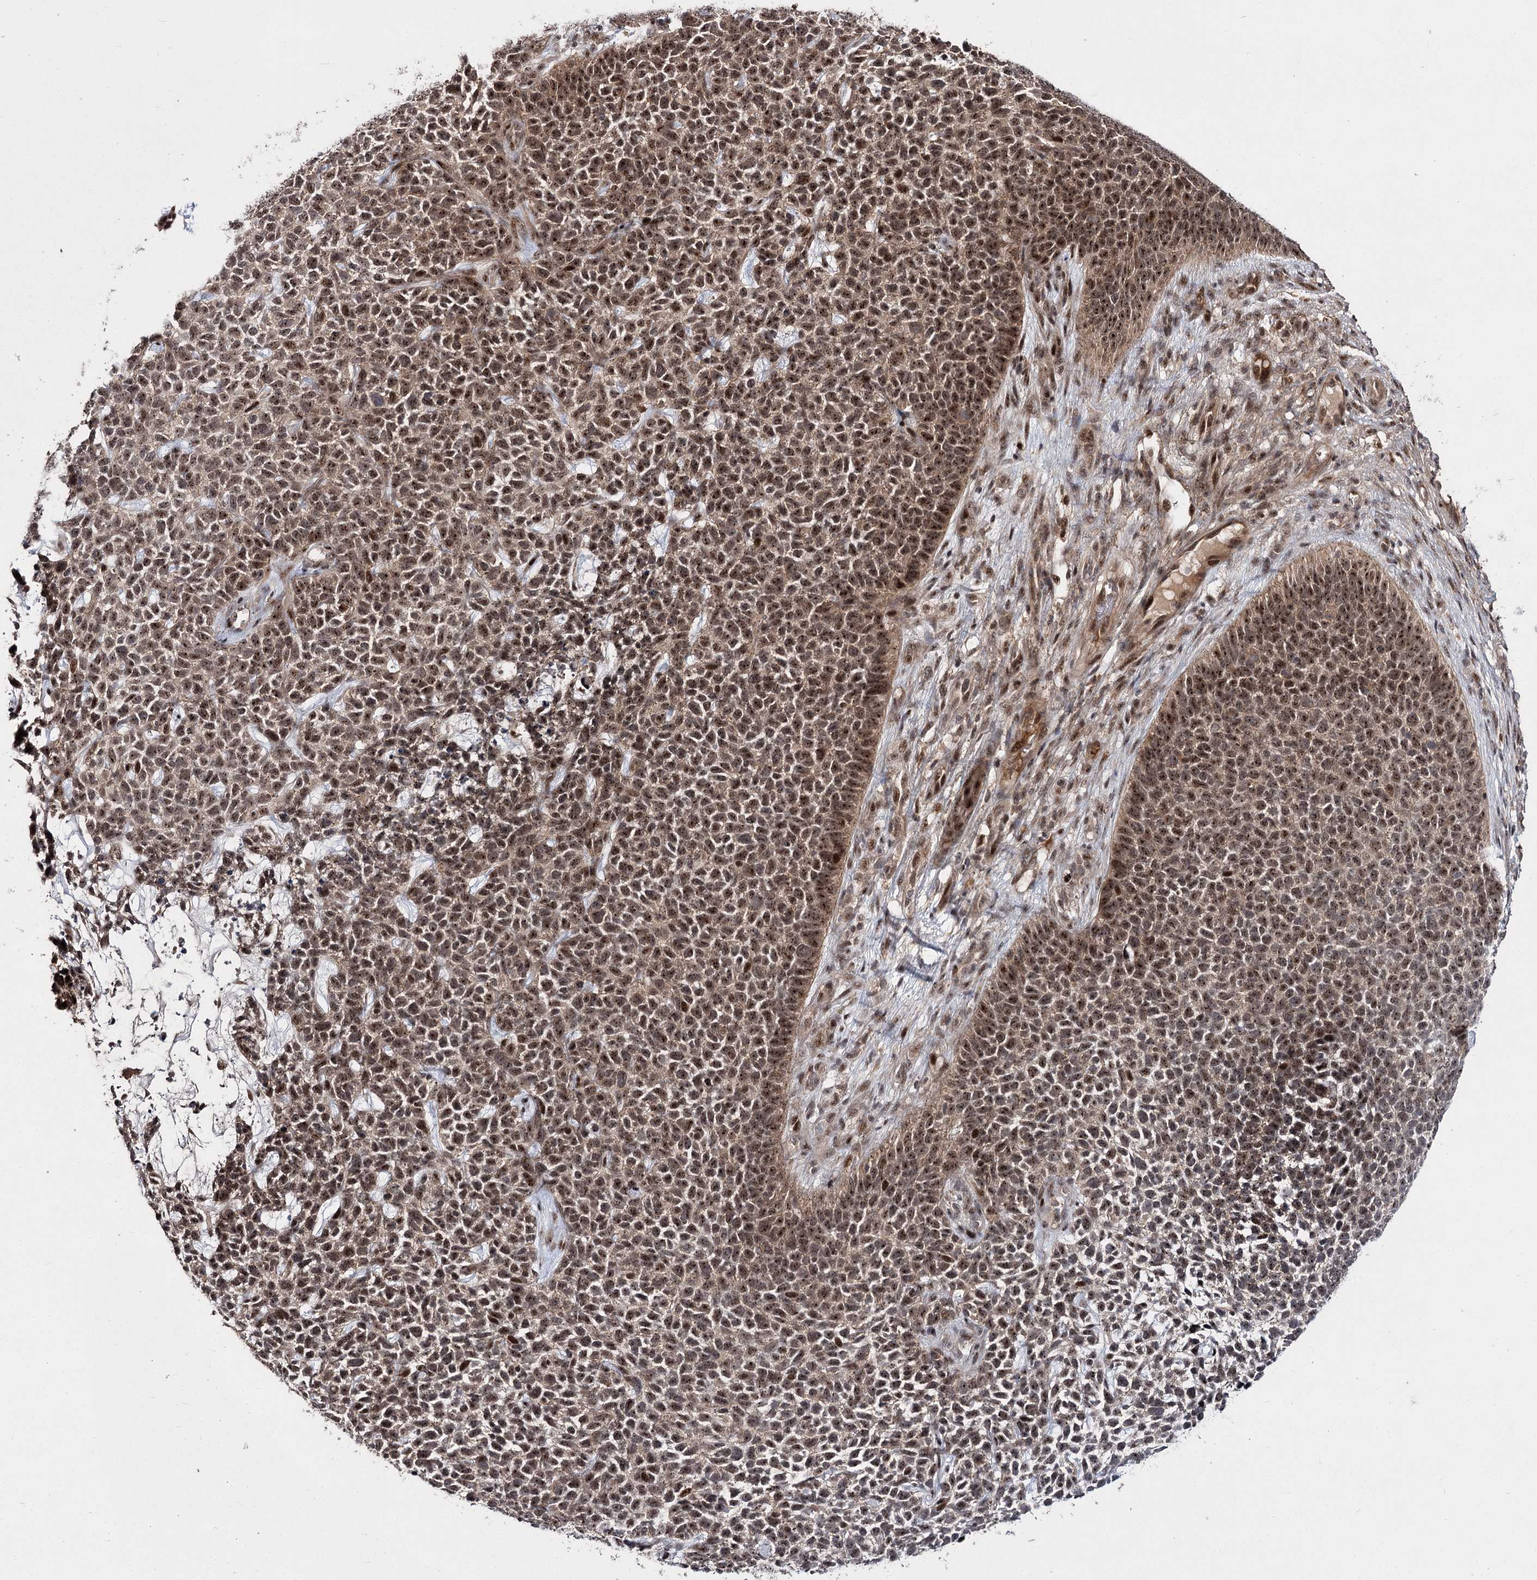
{"staining": {"intensity": "moderate", "quantity": ">75%", "location": "nuclear"}, "tissue": "skin cancer", "cell_type": "Tumor cells", "image_type": "cancer", "snomed": [{"axis": "morphology", "description": "Basal cell carcinoma"}, {"axis": "topography", "description": "Skin"}], "caption": "Skin cancer stained with a protein marker reveals moderate staining in tumor cells.", "gene": "MKNK2", "patient": {"sex": "female", "age": 84}}